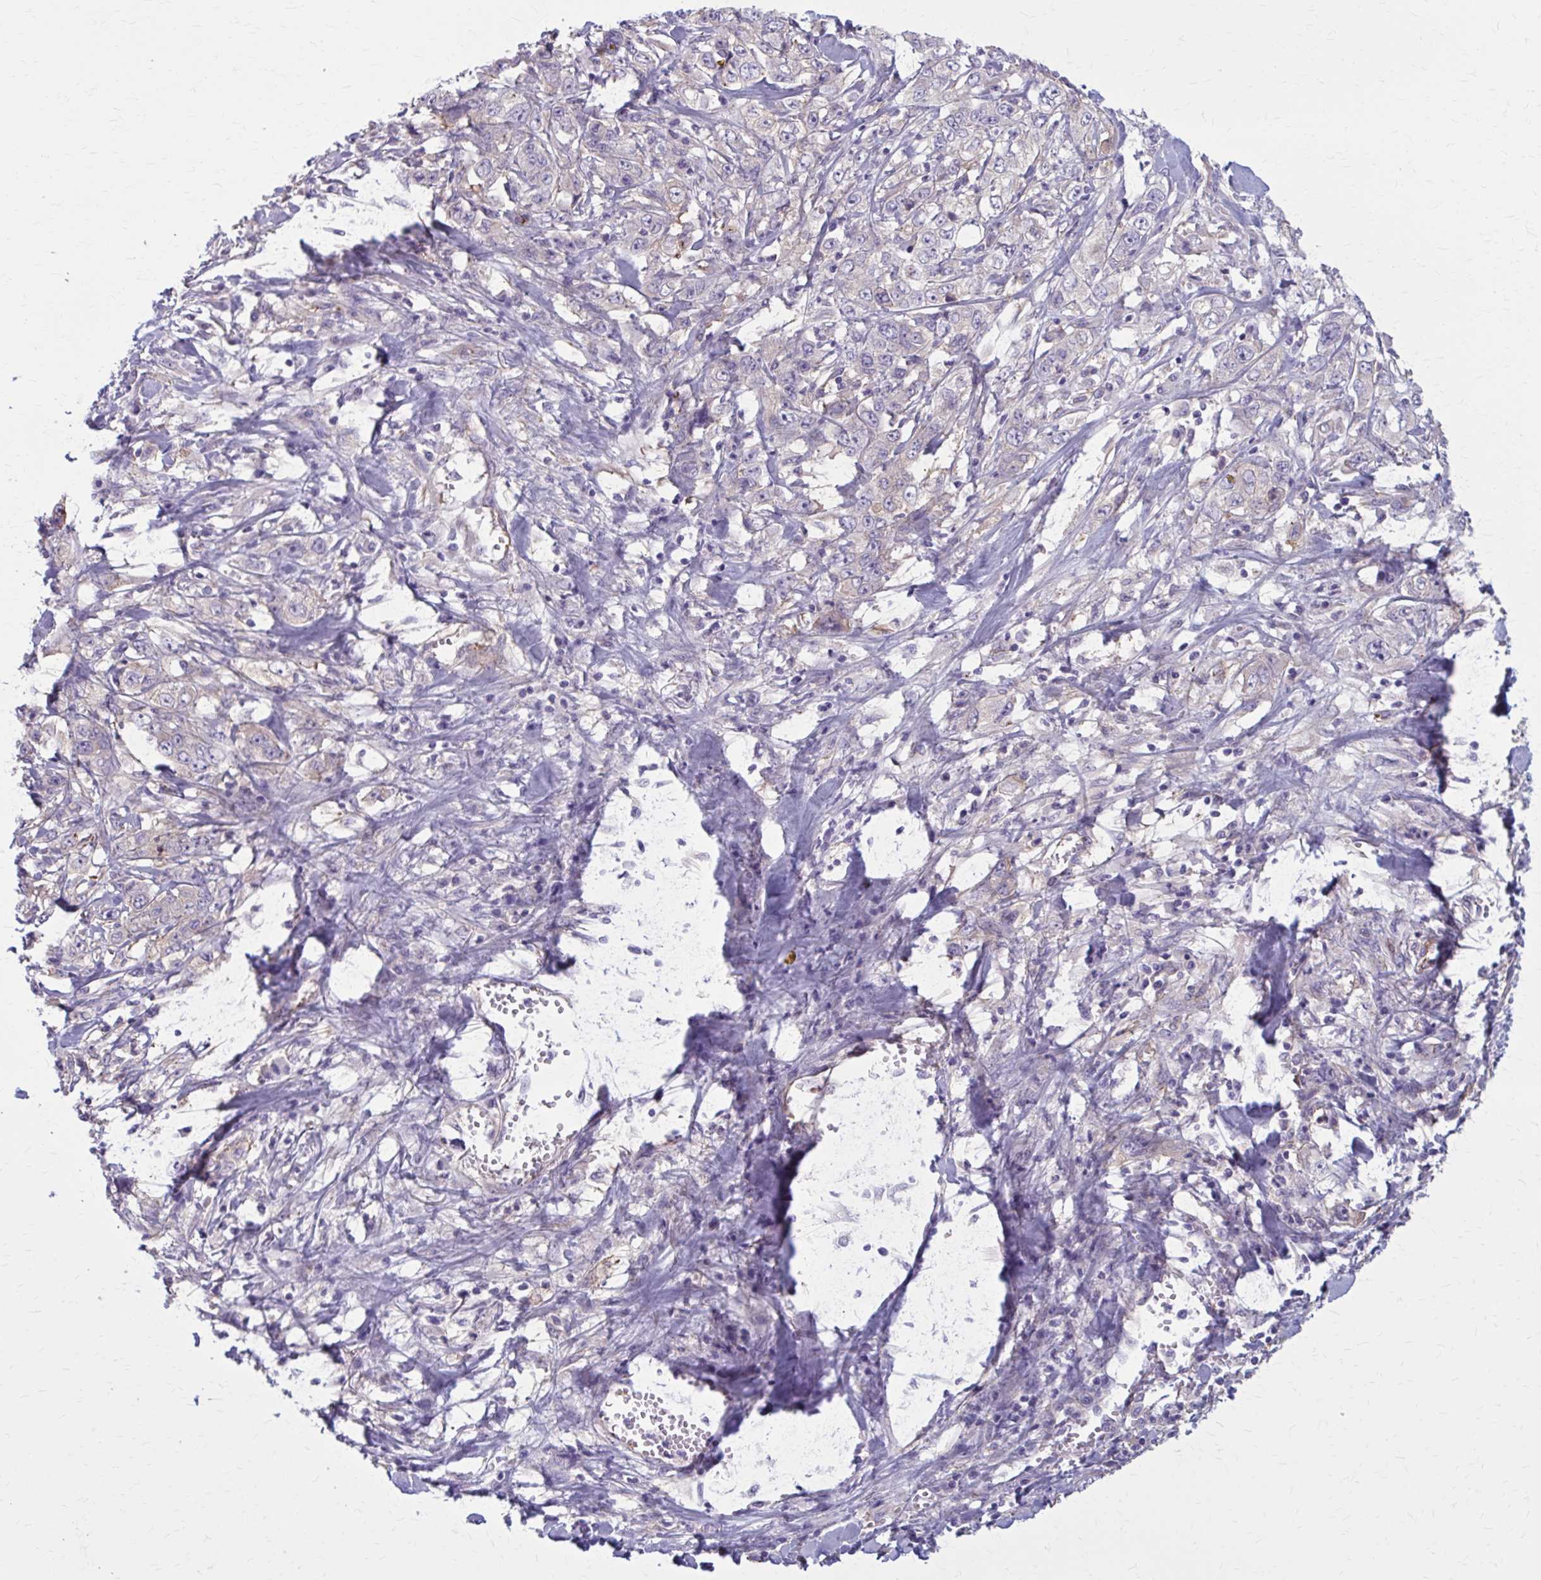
{"staining": {"intensity": "negative", "quantity": "none", "location": "none"}, "tissue": "stomach cancer", "cell_type": "Tumor cells", "image_type": "cancer", "snomed": [{"axis": "morphology", "description": "Adenocarcinoma, NOS"}, {"axis": "topography", "description": "Stomach, upper"}], "caption": "This histopathology image is of stomach adenocarcinoma stained with immunohistochemistry to label a protein in brown with the nuclei are counter-stained blue. There is no expression in tumor cells.", "gene": "ZDHHC7", "patient": {"sex": "male", "age": 62}}